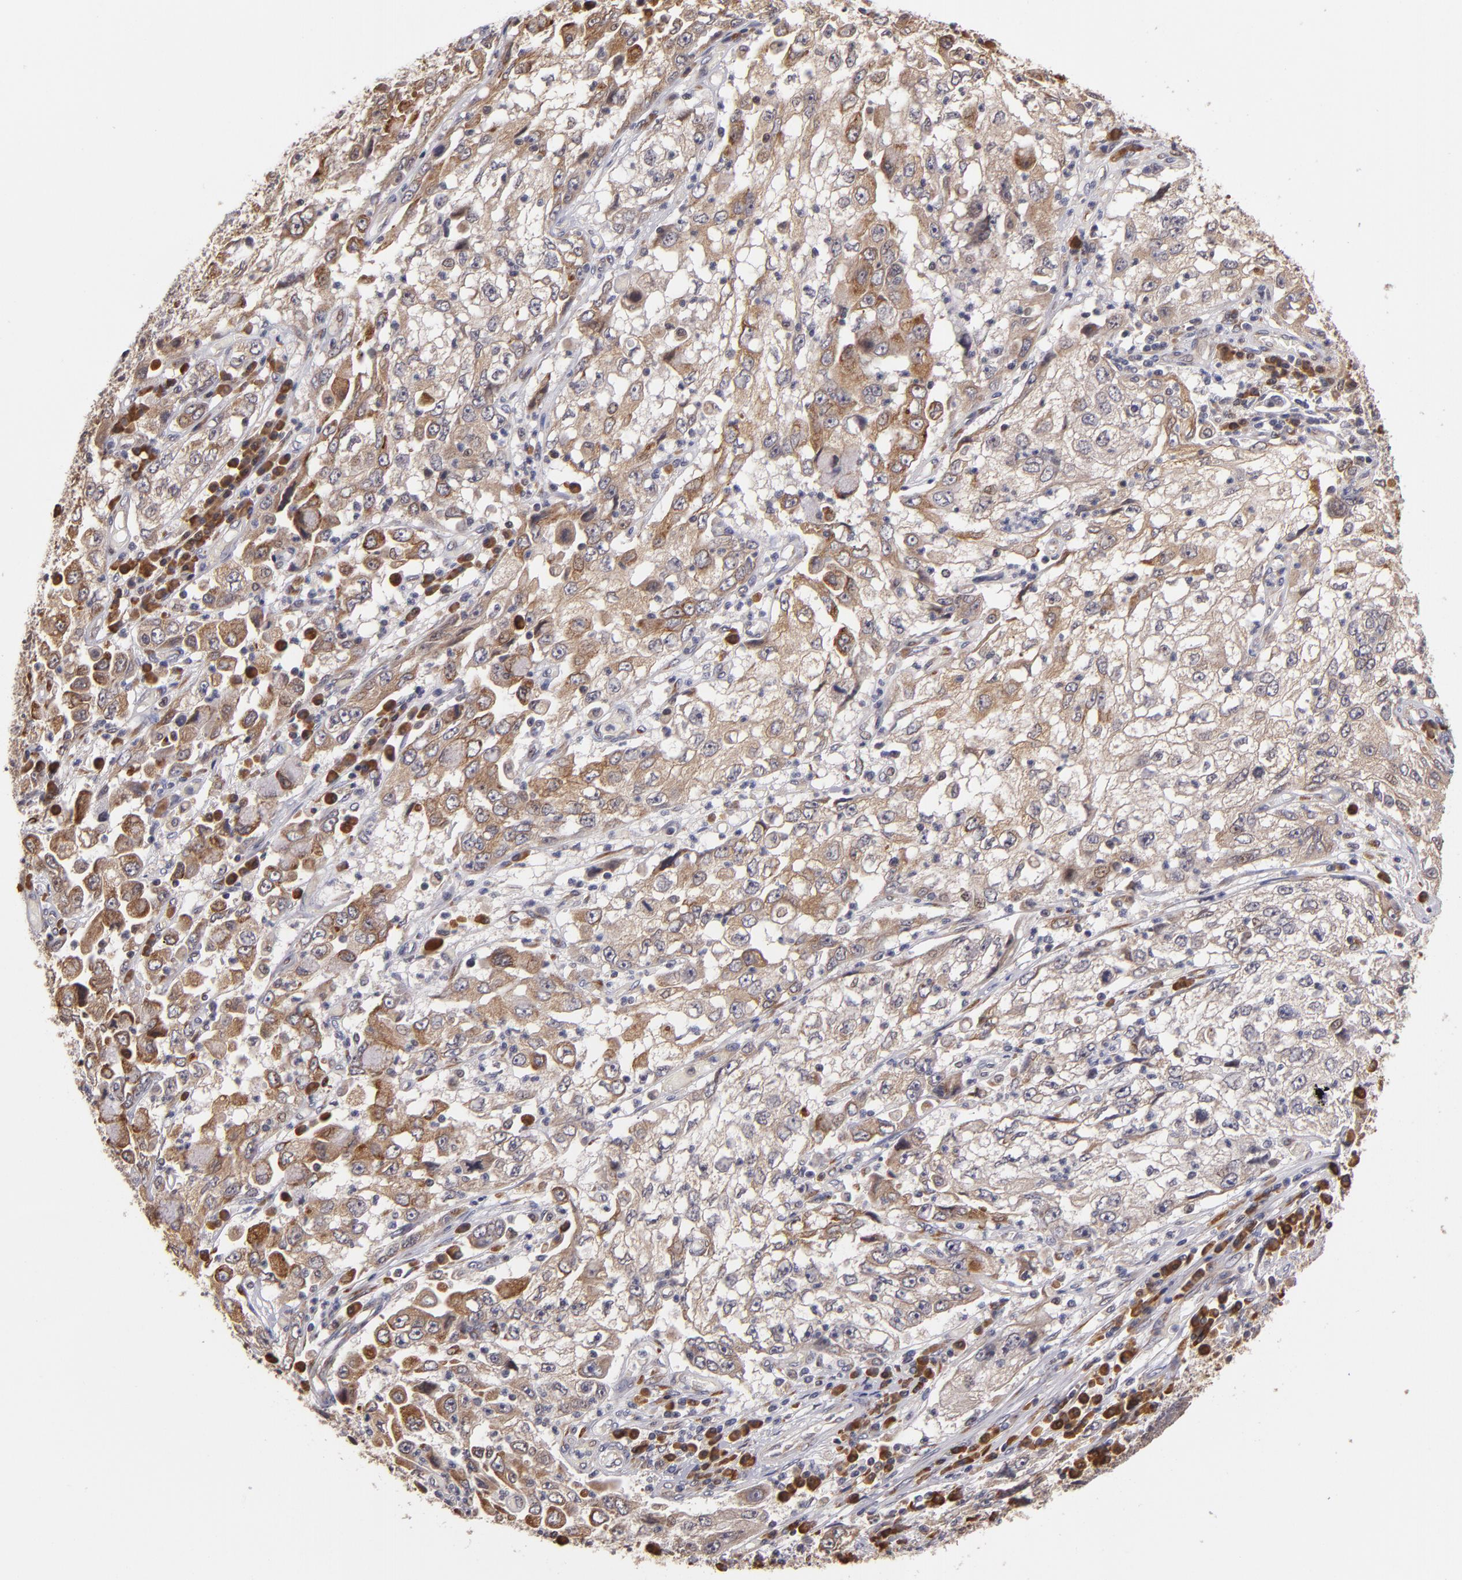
{"staining": {"intensity": "weak", "quantity": ">75%", "location": "cytoplasmic/membranous"}, "tissue": "cervical cancer", "cell_type": "Tumor cells", "image_type": "cancer", "snomed": [{"axis": "morphology", "description": "Squamous cell carcinoma, NOS"}, {"axis": "topography", "description": "Cervix"}], "caption": "Immunohistochemistry (IHC) staining of cervical squamous cell carcinoma, which displays low levels of weak cytoplasmic/membranous positivity in about >75% of tumor cells indicating weak cytoplasmic/membranous protein staining. The staining was performed using DAB (3,3'-diaminobenzidine) (brown) for protein detection and nuclei were counterstained in hematoxylin (blue).", "gene": "CASP1", "patient": {"sex": "female", "age": 36}}